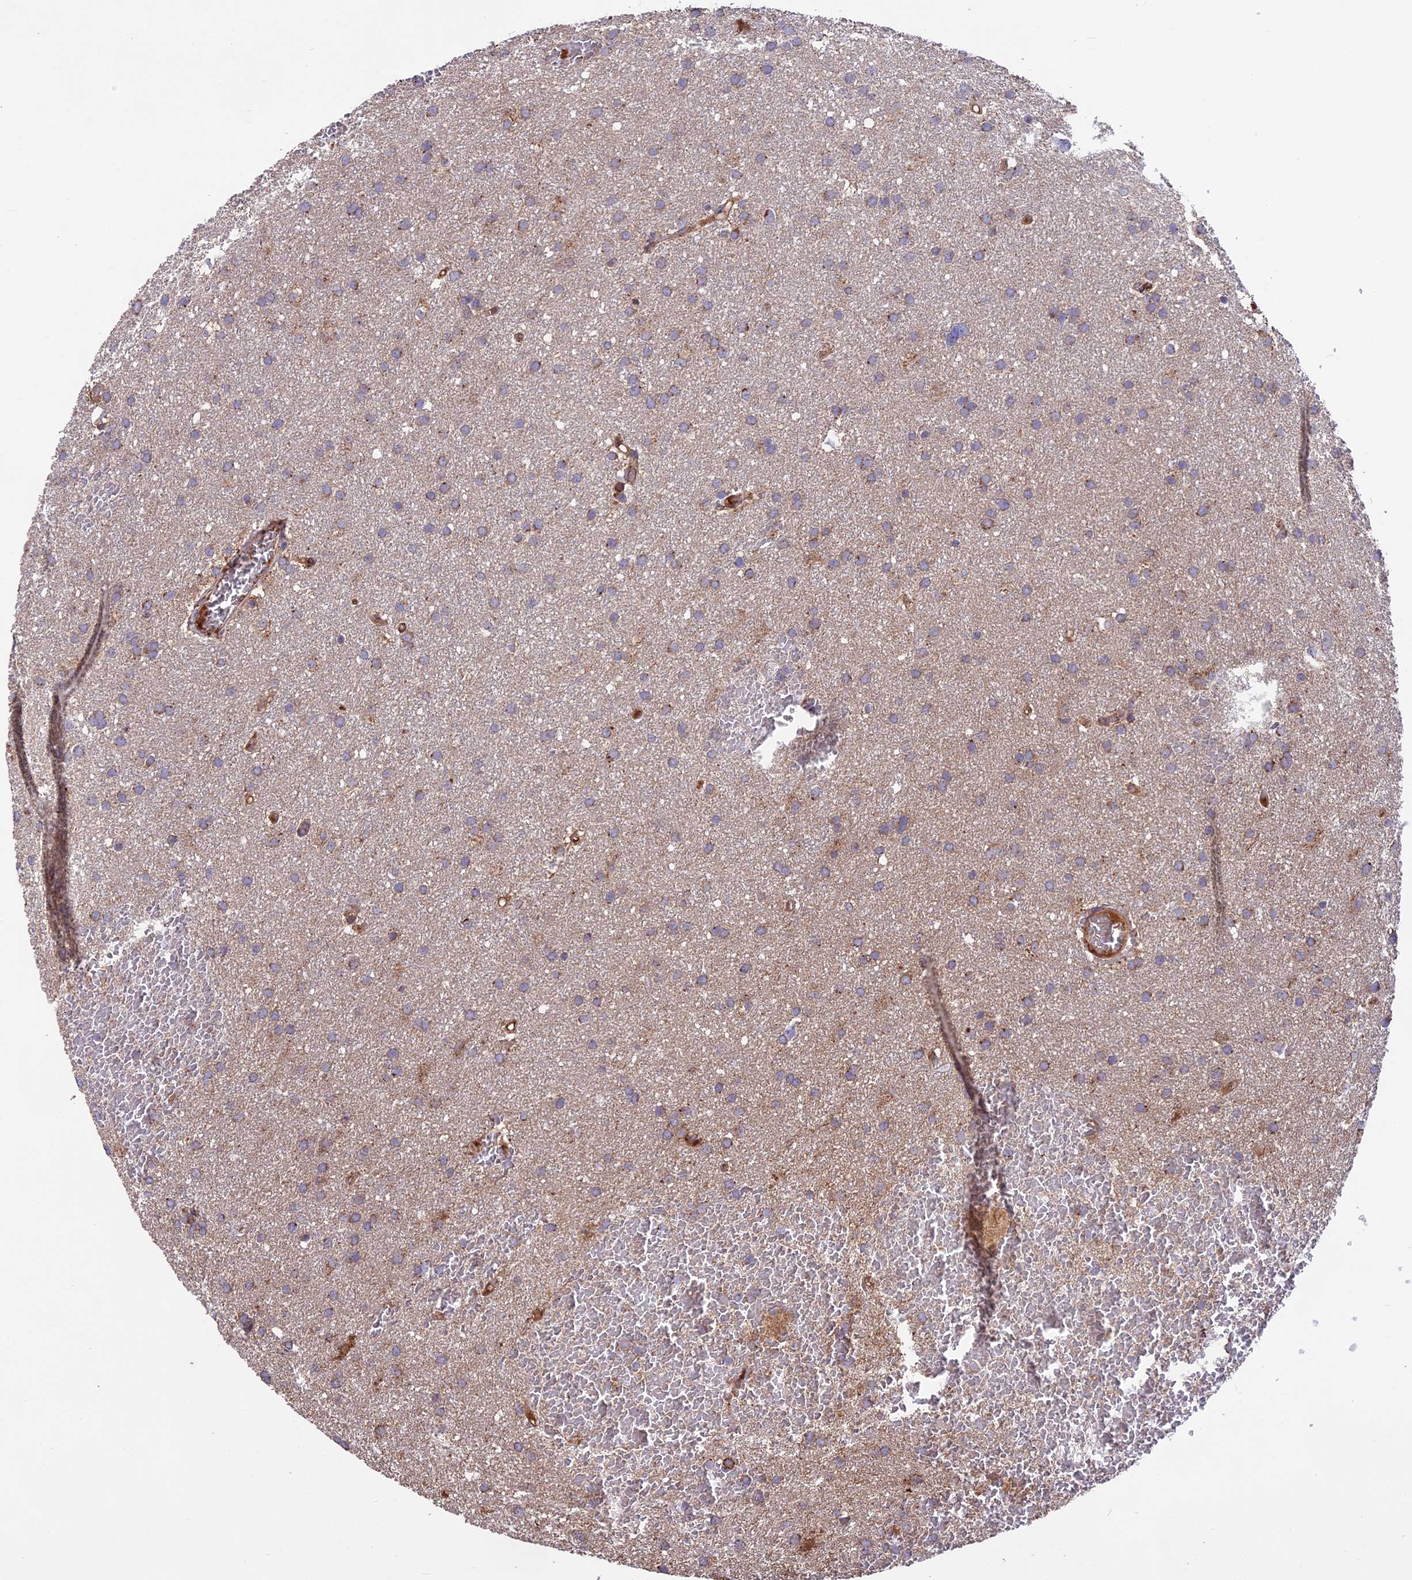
{"staining": {"intensity": "moderate", "quantity": "25%-75%", "location": "cytoplasmic/membranous"}, "tissue": "glioma", "cell_type": "Tumor cells", "image_type": "cancer", "snomed": [{"axis": "morphology", "description": "Glioma, malignant, High grade"}, {"axis": "topography", "description": "Cerebral cortex"}], "caption": "Immunohistochemistry (DAB (3,3'-diaminobenzidine)) staining of malignant glioma (high-grade) reveals moderate cytoplasmic/membranous protein expression in approximately 25%-75% of tumor cells.", "gene": "NUDT8", "patient": {"sex": "female", "age": 36}}